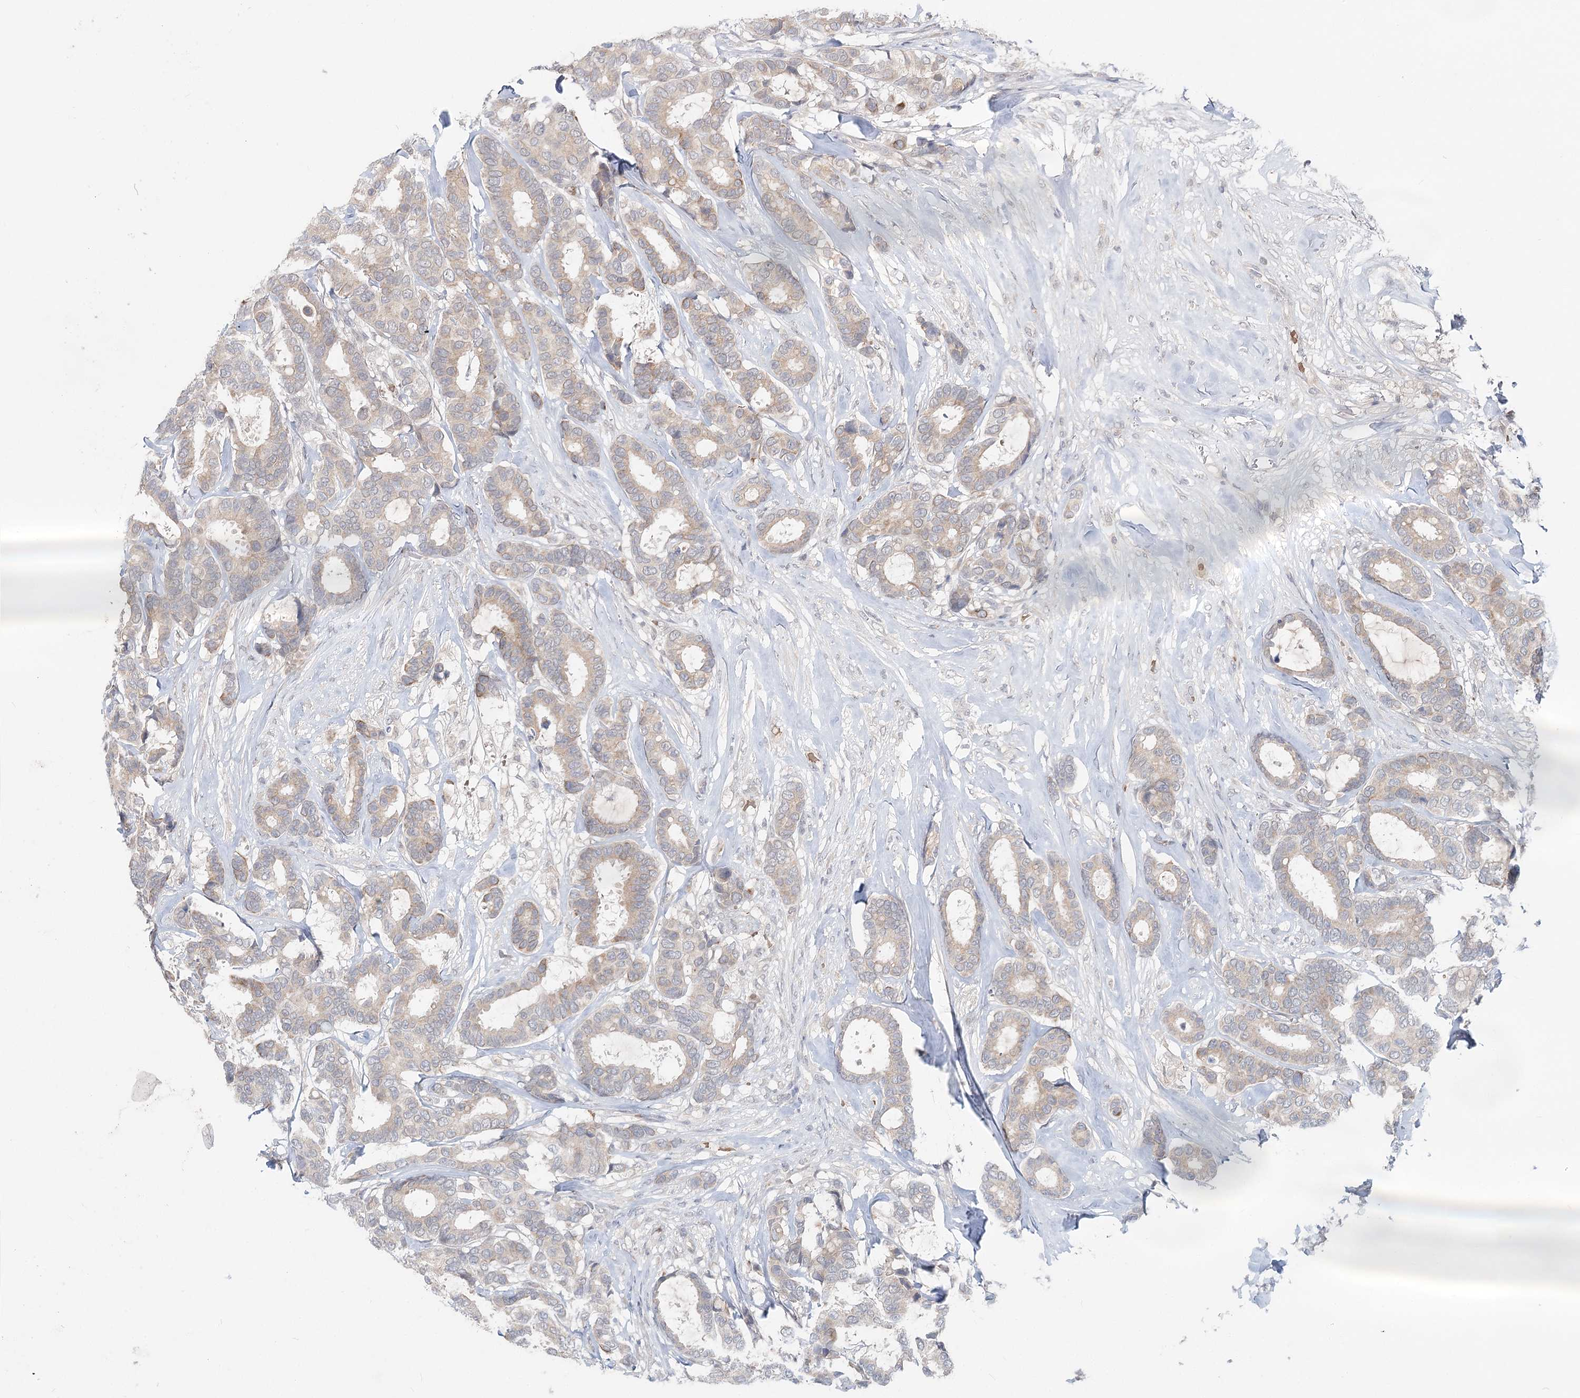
{"staining": {"intensity": "weak", "quantity": ">75%", "location": "cytoplasmic/membranous"}, "tissue": "breast cancer", "cell_type": "Tumor cells", "image_type": "cancer", "snomed": [{"axis": "morphology", "description": "Duct carcinoma"}, {"axis": "topography", "description": "Breast"}], "caption": "IHC histopathology image of human breast cancer (intraductal carcinoma) stained for a protein (brown), which exhibits low levels of weak cytoplasmic/membranous positivity in approximately >75% of tumor cells.", "gene": "FBXO7", "patient": {"sex": "female", "age": 87}}